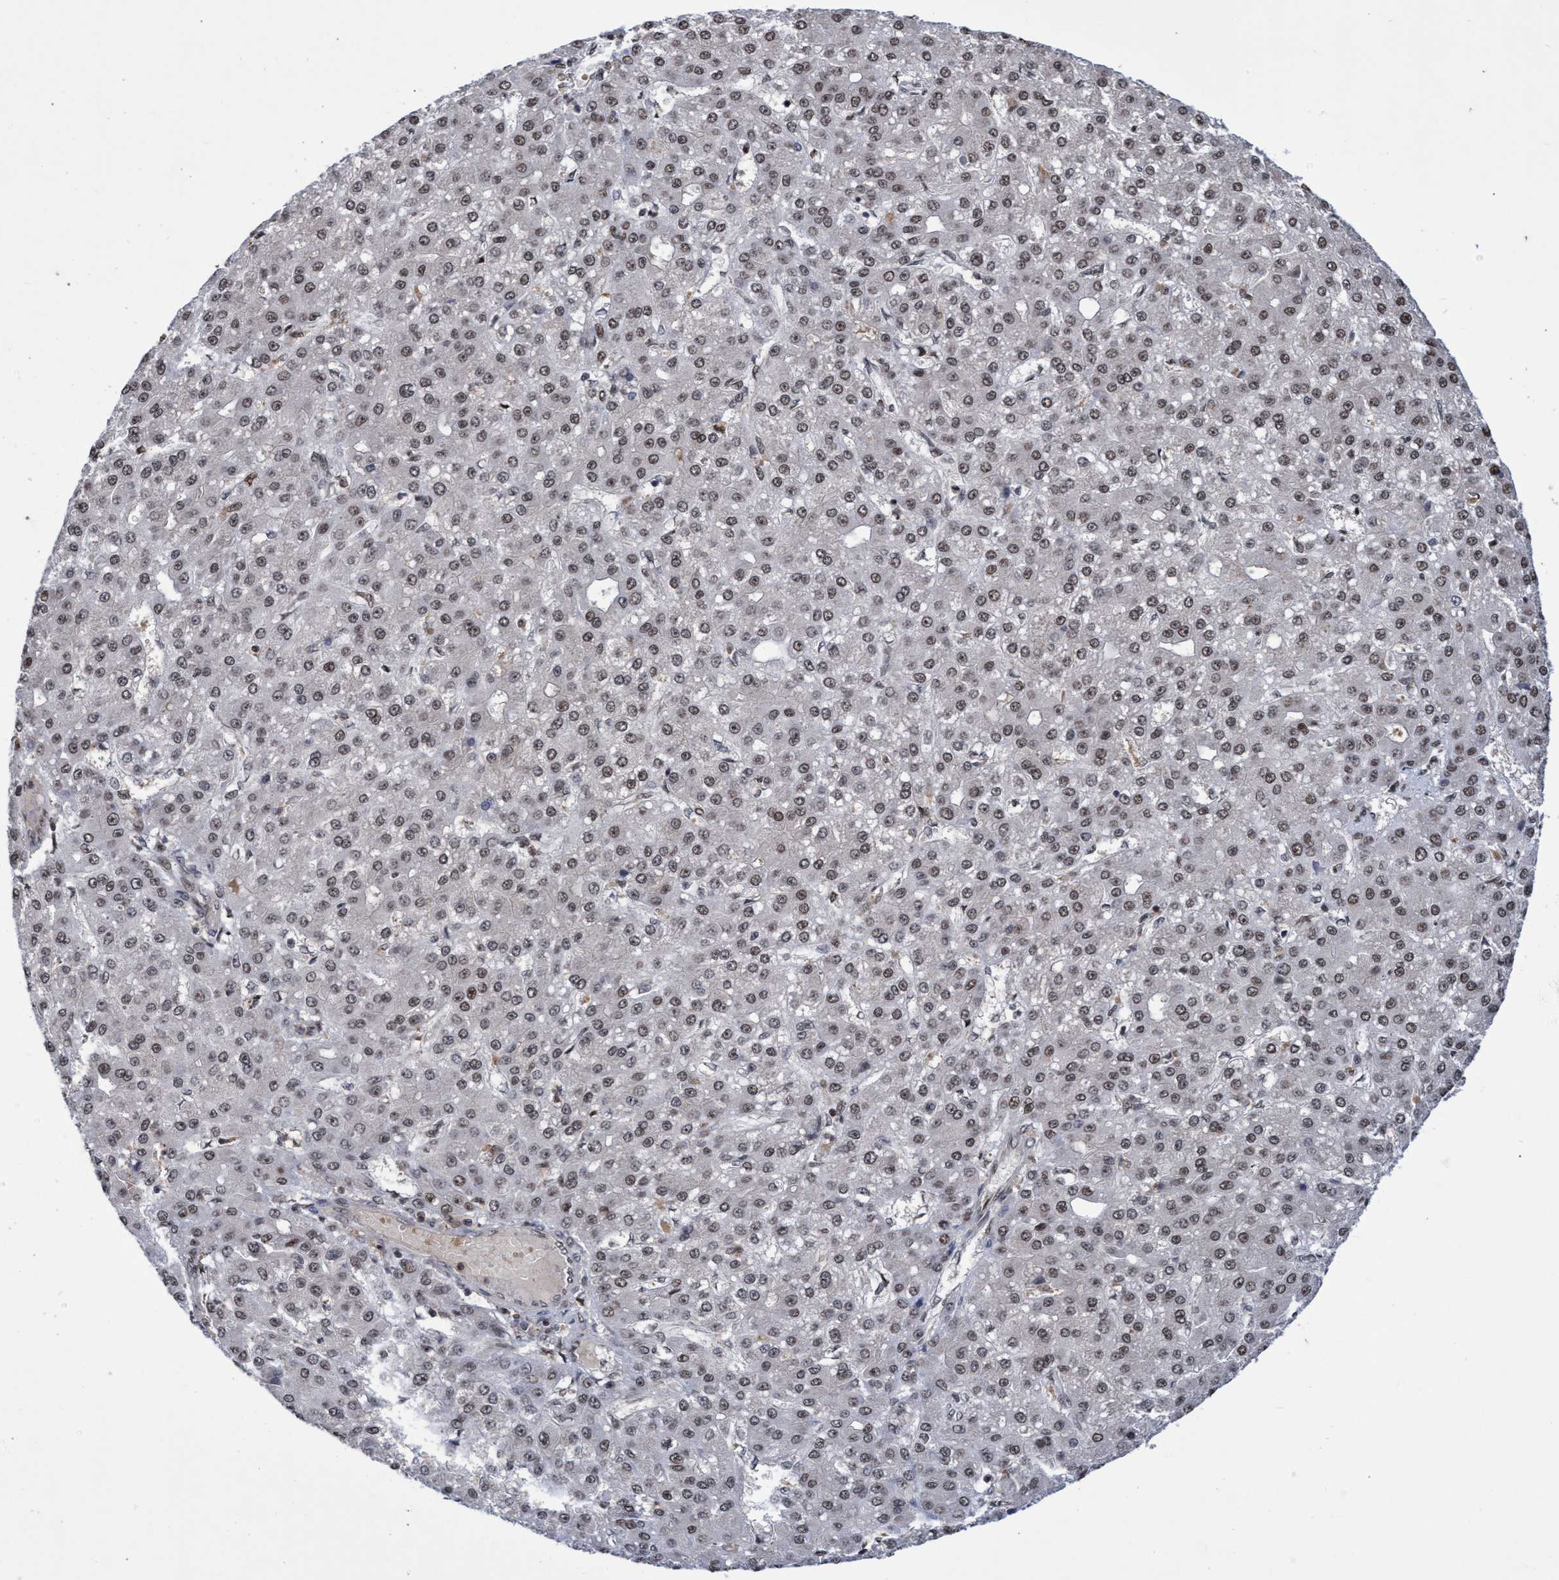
{"staining": {"intensity": "weak", "quantity": ">75%", "location": "nuclear"}, "tissue": "liver cancer", "cell_type": "Tumor cells", "image_type": "cancer", "snomed": [{"axis": "morphology", "description": "Carcinoma, Hepatocellular, NOS"}, {"axis": "topography", "description": "Liver"}], "caption": "Immunohistochemical staining of liver cancer (hepatocellular carcinoma) reveals weak nuclear protein positivity in approximately >75% of tumor cells.", "gene": "GTF2F1", "patient": {"sex": "male", "age": 67}}